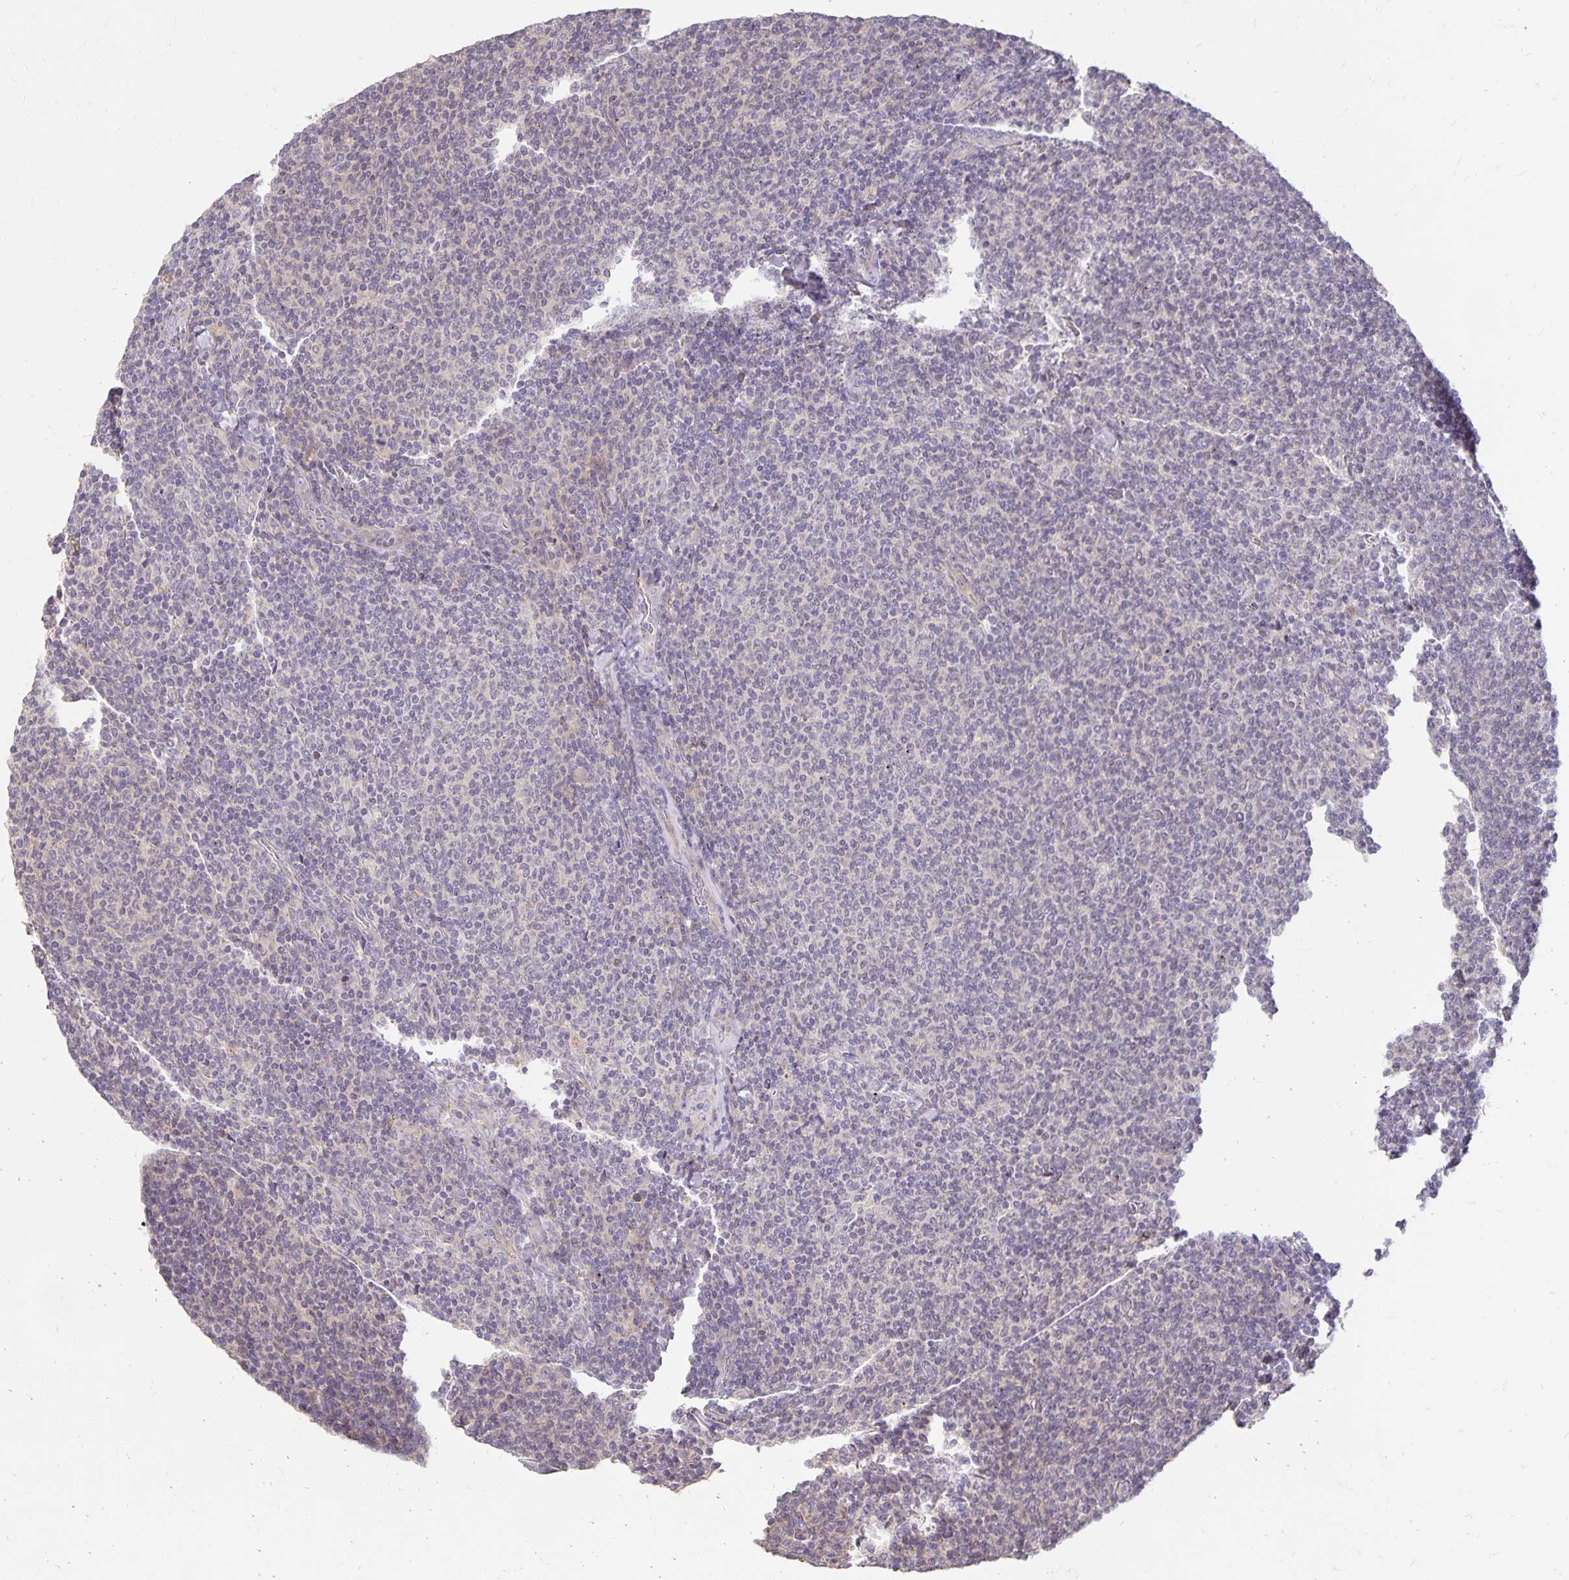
{"staining": {"intensity": "negative", "quantity": "none", "location": "none"}, "tissue": "lymphoma", "cell_type": "Tumor cells", "image_type": "cancer", "snomed": [{"axis": "morphology", "description": "Malignant lymphoma, non-Hodgkin's type, Low grade"}, {"axis": "topography", "description": "Lymph node"}], "caption": "High magnification brightfield microscopy of malignant lymphoma, non-Hodgkin's type (low-grade) stained with DAB (3,3'-diaminobenzidine) (brown) and counterstained with hematoxylin (blue): tumor cells show no significant positivity. The staining is performed using DAB brown chromogen with nuclei counter-stained in using hematoxylin.", "gene": "CST6", "patient": {"sex": "male", "age": 52}}